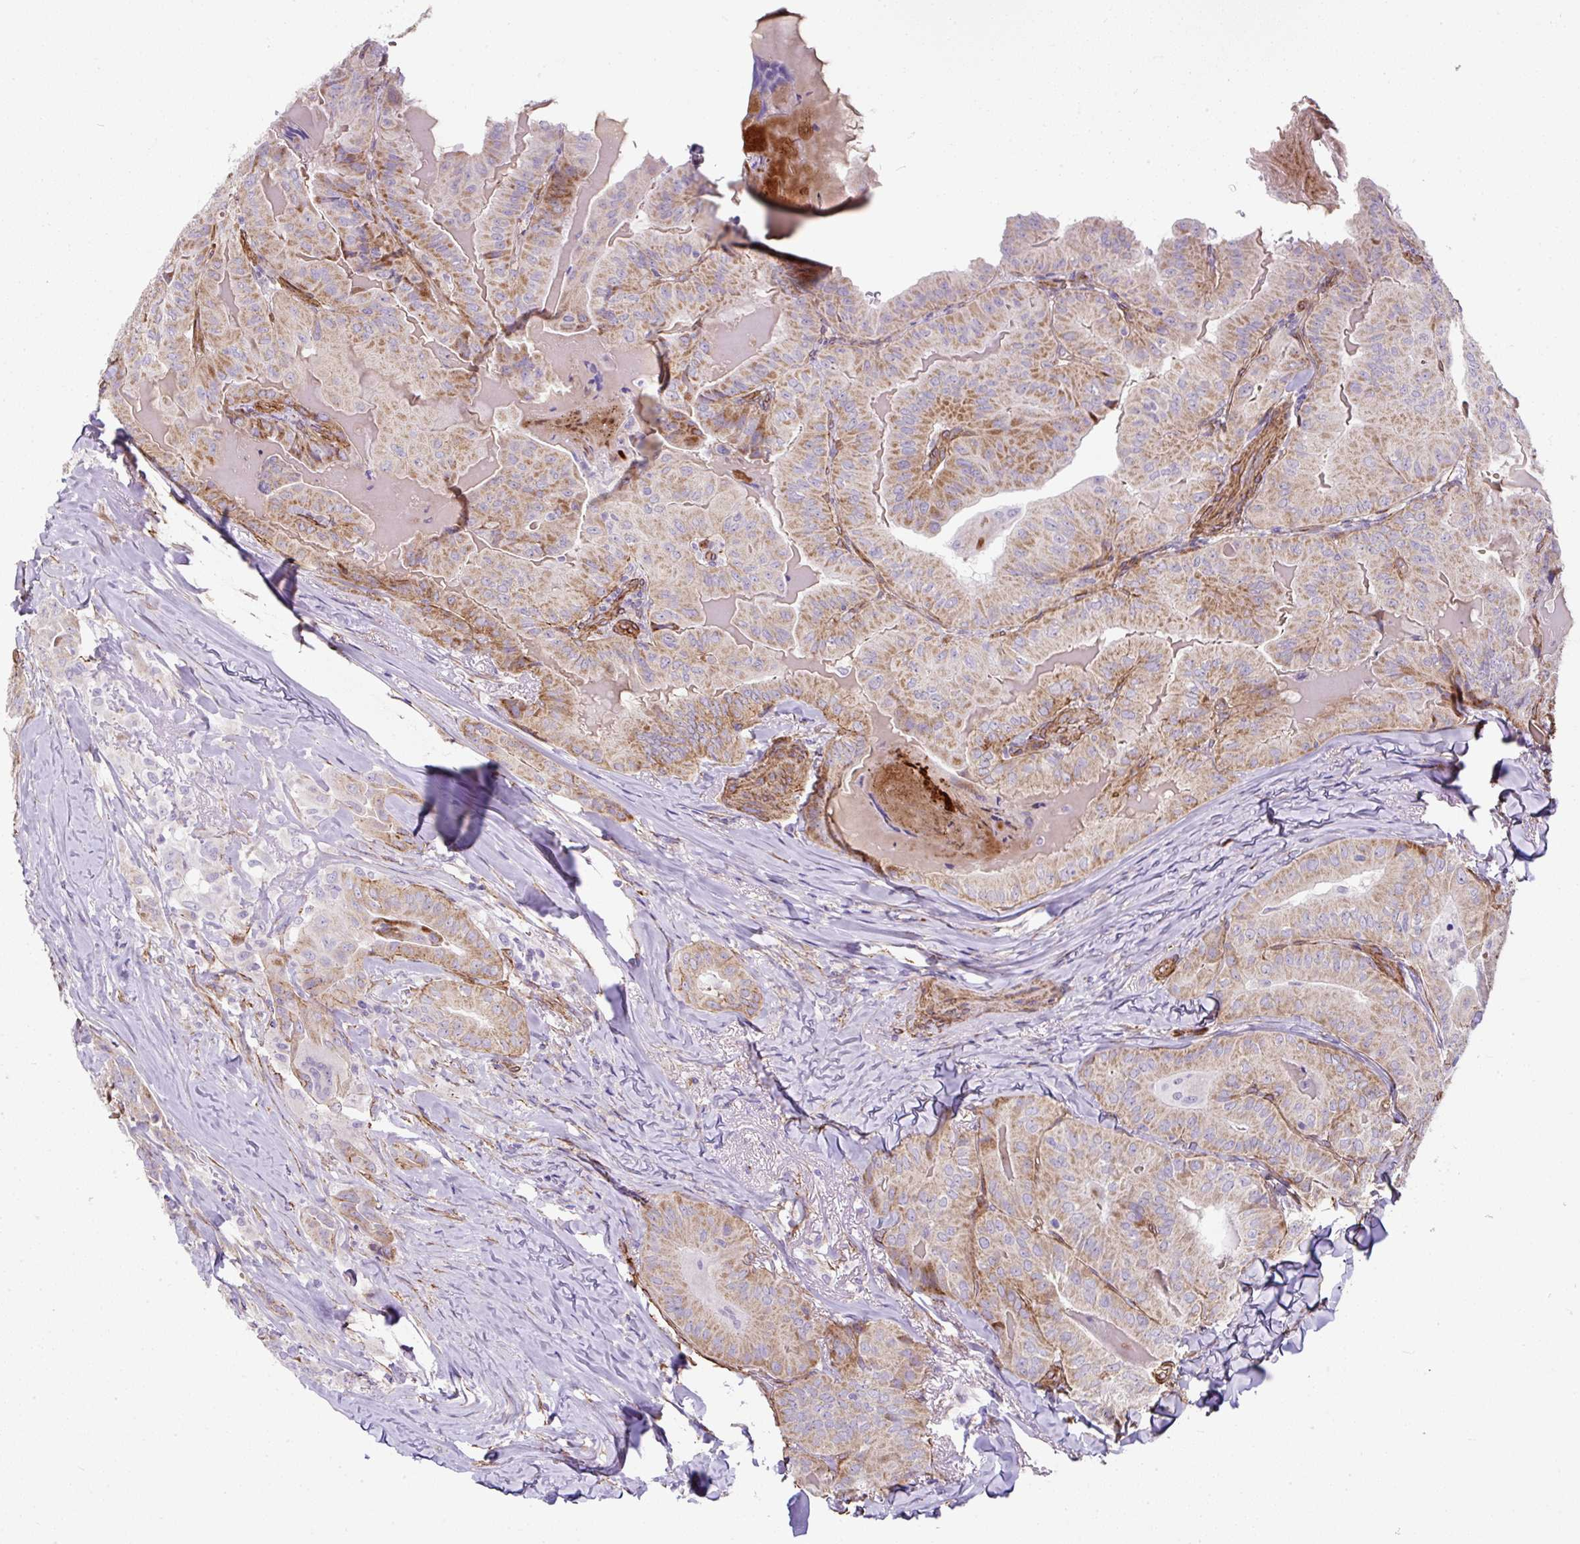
{"staining": {"intensity": "moderate", "quantity": ">75%", "location": "cytoplasmic/membranous"}, "tissue": "thyroid cancer", "cell_type": "Tumor cells", "image_type": "cancer", "snomed": [{"axis": "morphology", "description": "Papillary adenocarcinoma, NOS"}, {"axis": "topography", "description": "Thyroid gland"}], "caption": "Thyroid cancer (papillary adenocarcinoma) stained for a protein (brown) demonstrates moderate cytoplasmic/membranous positive positivity in about >75% of tumor cells.", "gene": "ANKUB1", "patient": {"sex": "female", "age": 68}}